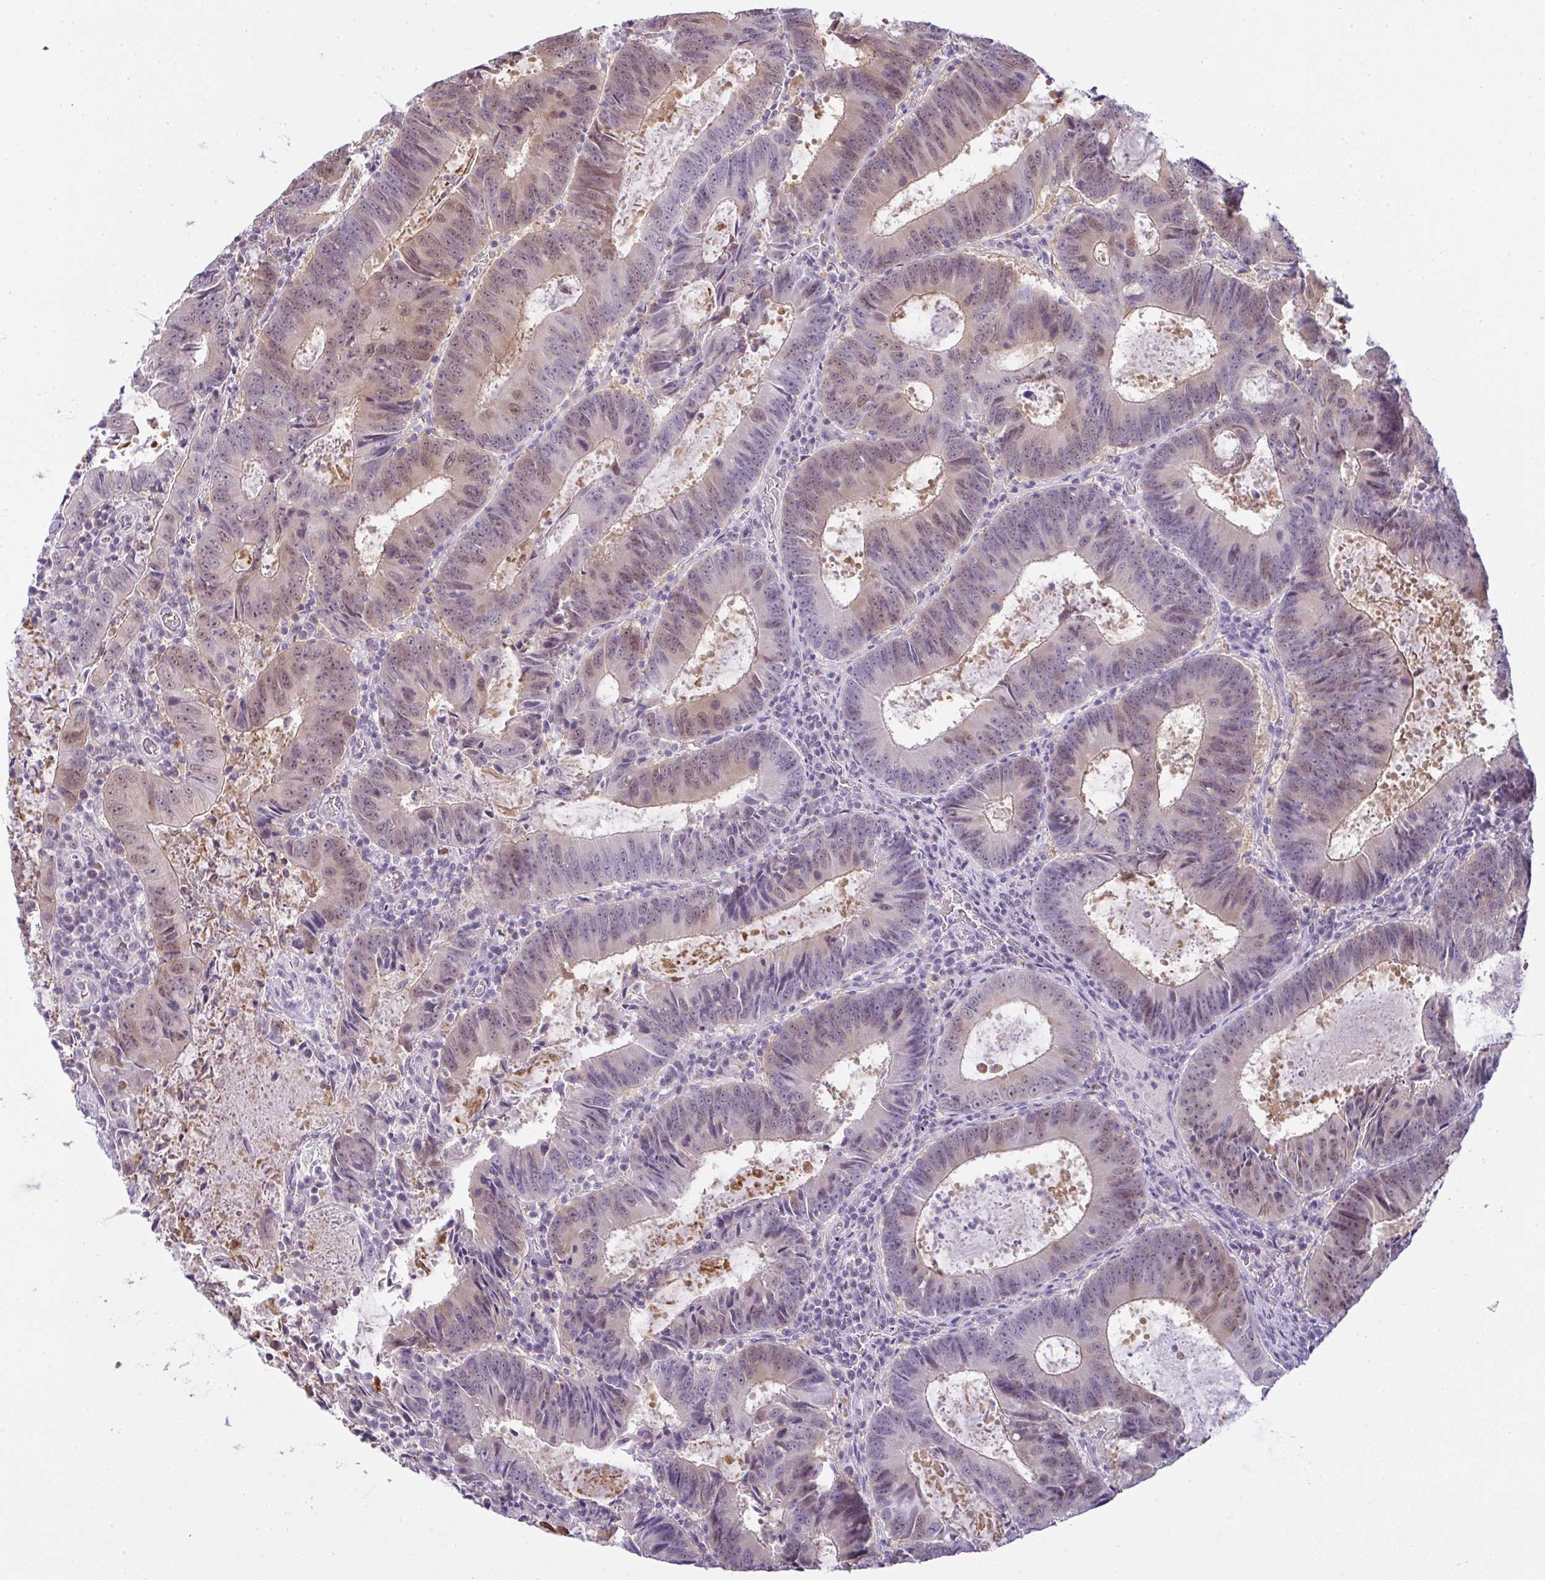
{"staining": {"intensity": "weak", "quantity": "25%-75%", "location": "nuclear"}, "tissue": "colorectal cancer", "cell_type": "Tumor cells", "image_type": "cancer", "snomed": [{"axis": "morphology", "description": "Adenocarcinoma, NOS"}, {"axis": "topography", "description": "Colon"}], "caption": "Protein staining reveals weak nuclear positivity in approximately 25%-75% of tumor cells in adenocarcinoma (colorectal).", "gene": "CSE1L", "patient": {"sex": "male", "age": 67}}